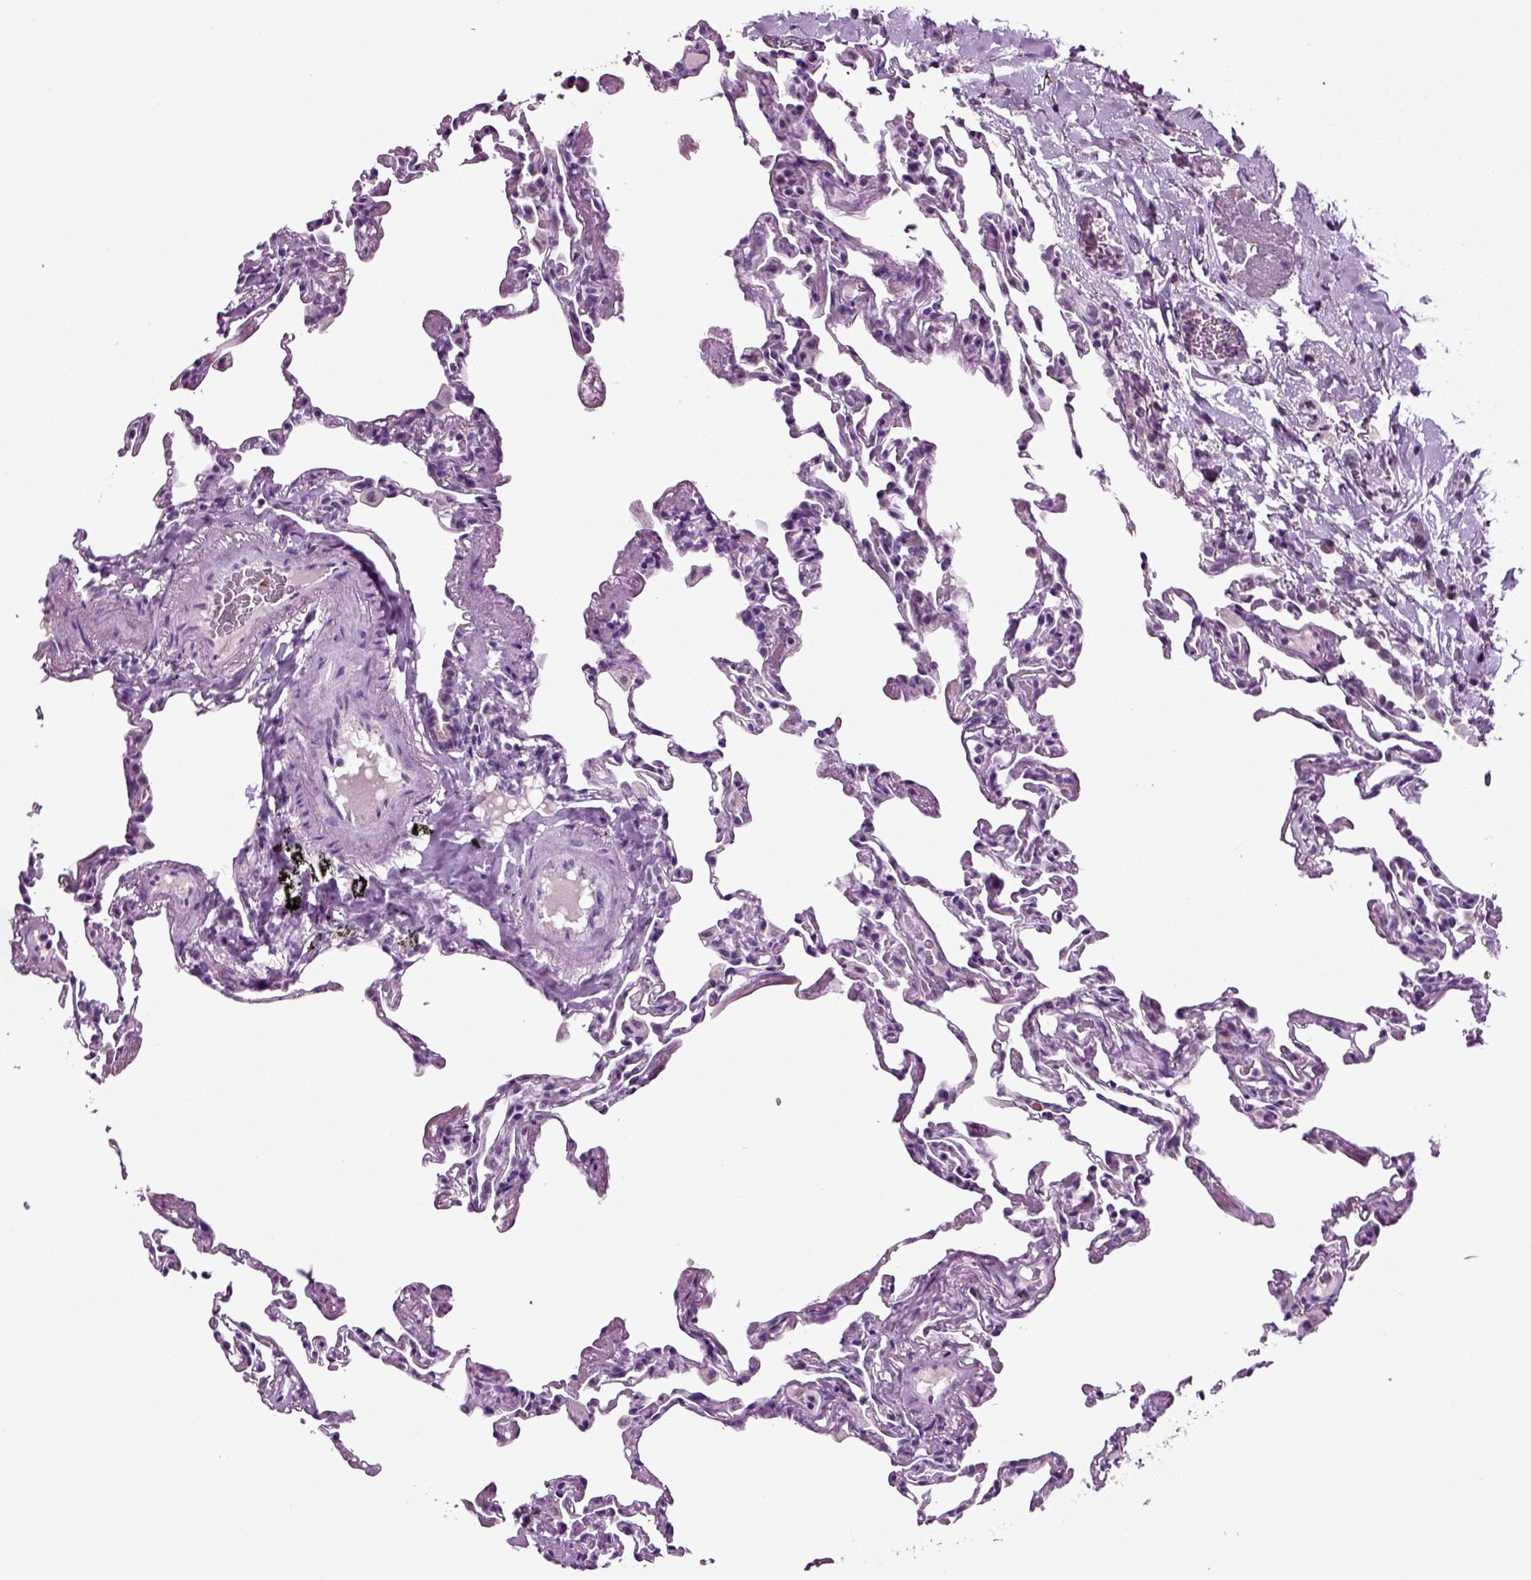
{"staining": {"intensity": "negative", "quantity": "none", "location": "none"}, "tissue": "lung", "cell_type": "Alveolar cells", "image_type": "normal", "snomed": [{"axis": "morphology", "description": "Normal tissue, NOS"}, {"axis": "topography", "description": "Lung"}], "caption": "A high-resolution photomicrograph shows immunohistochemistry (IHC) staining of normal lung, which exhibits no significant staining in alveolar cells. The staining was performed using DAB (3,3'-diaminobenzidine) to visualize the protein expression in brown, while the nuclei were stained in blue with hematoxylin (Magnification: 20x).", "gene": "SPATA17", "patient": {"sex": "female", "age": 57}}